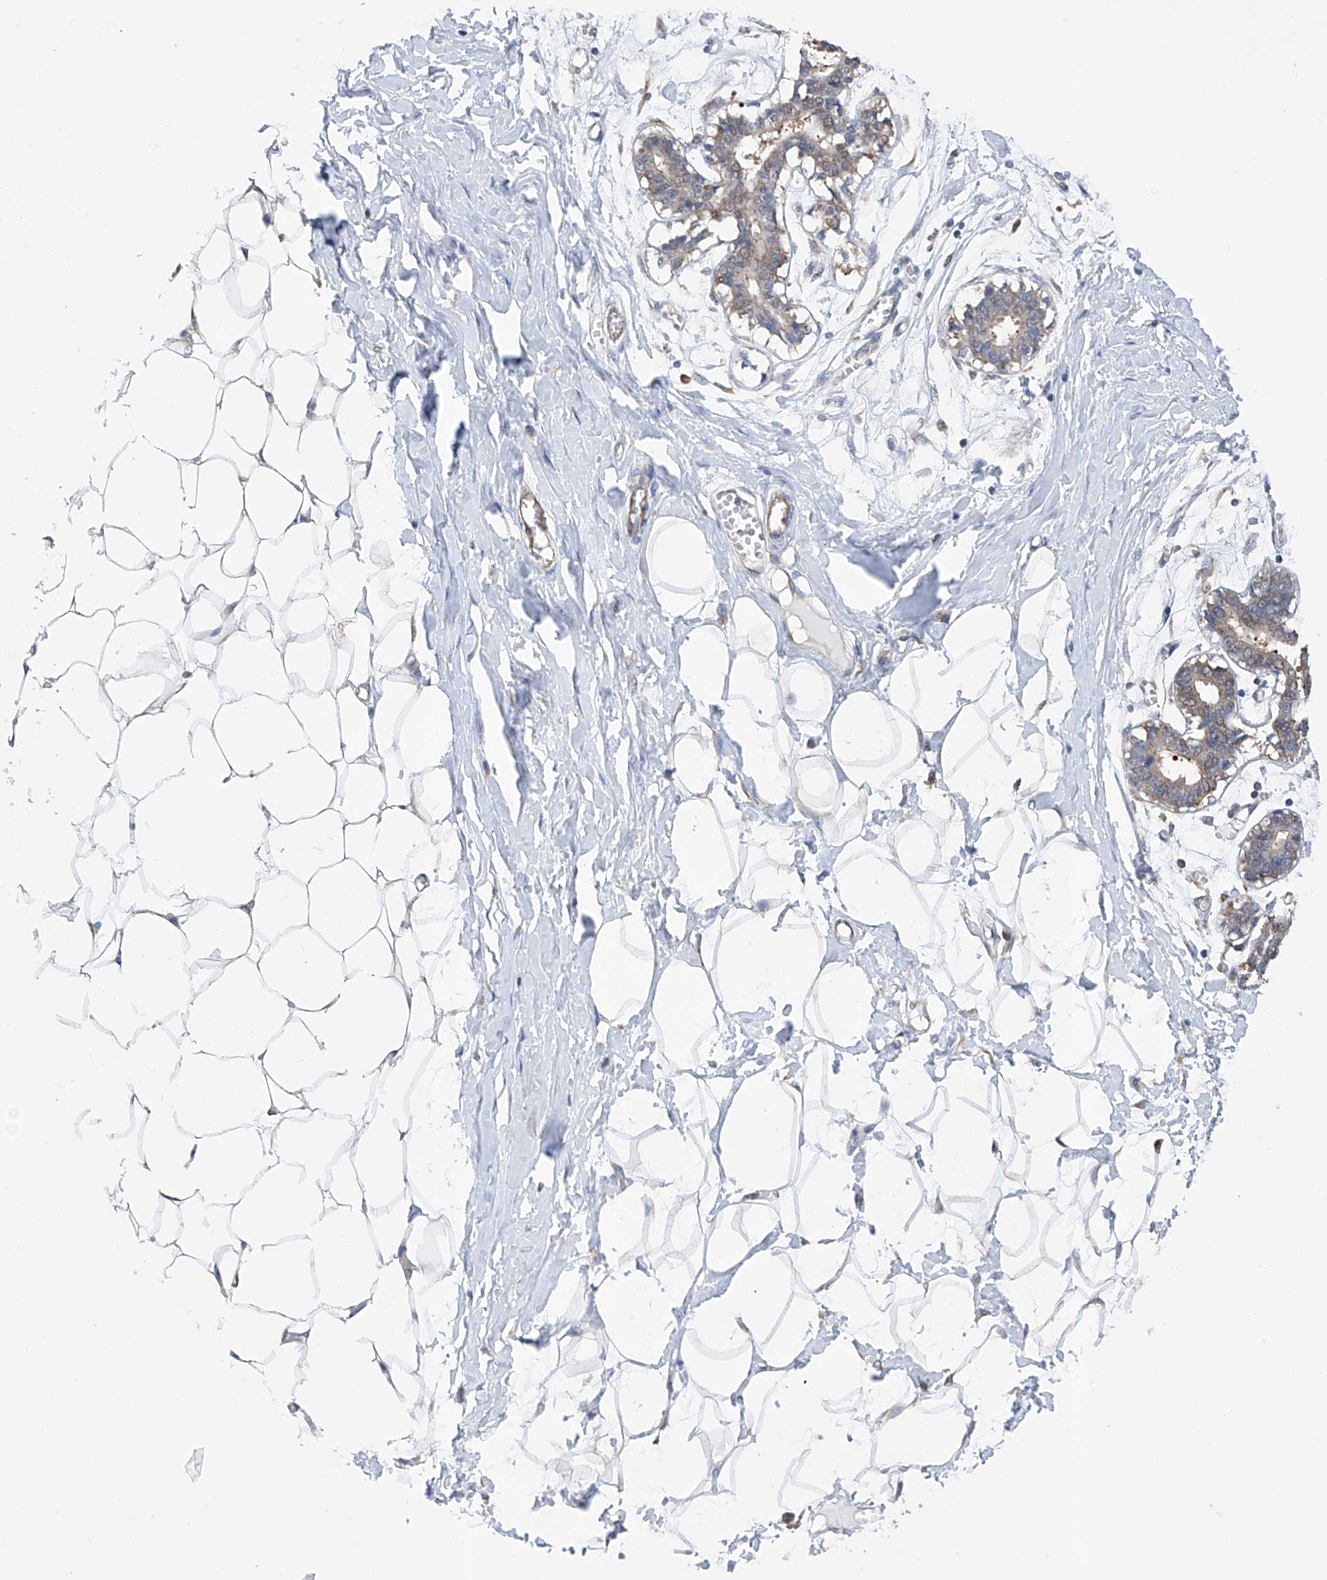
{"staining": {"intensity": "negative", "quantity": "none", "location": "none"}, "tissue": "breast", "cell_type": "Adipocytes", "image_type": "normal", "snomed": [{"axis": "morphology", "description": "Normal tissue, NOS"}, {"axis": "topography", "description": "Breast"}], "caption": "The IHC histopathology image has no significant staining in adipocytes of breast. (Brightfield microscopy of DAB (3,3'-diaminobenzidine) IHC at high magnification).", "gene": "SPATA20", "patient": {"sex": "female", "age": 27}}